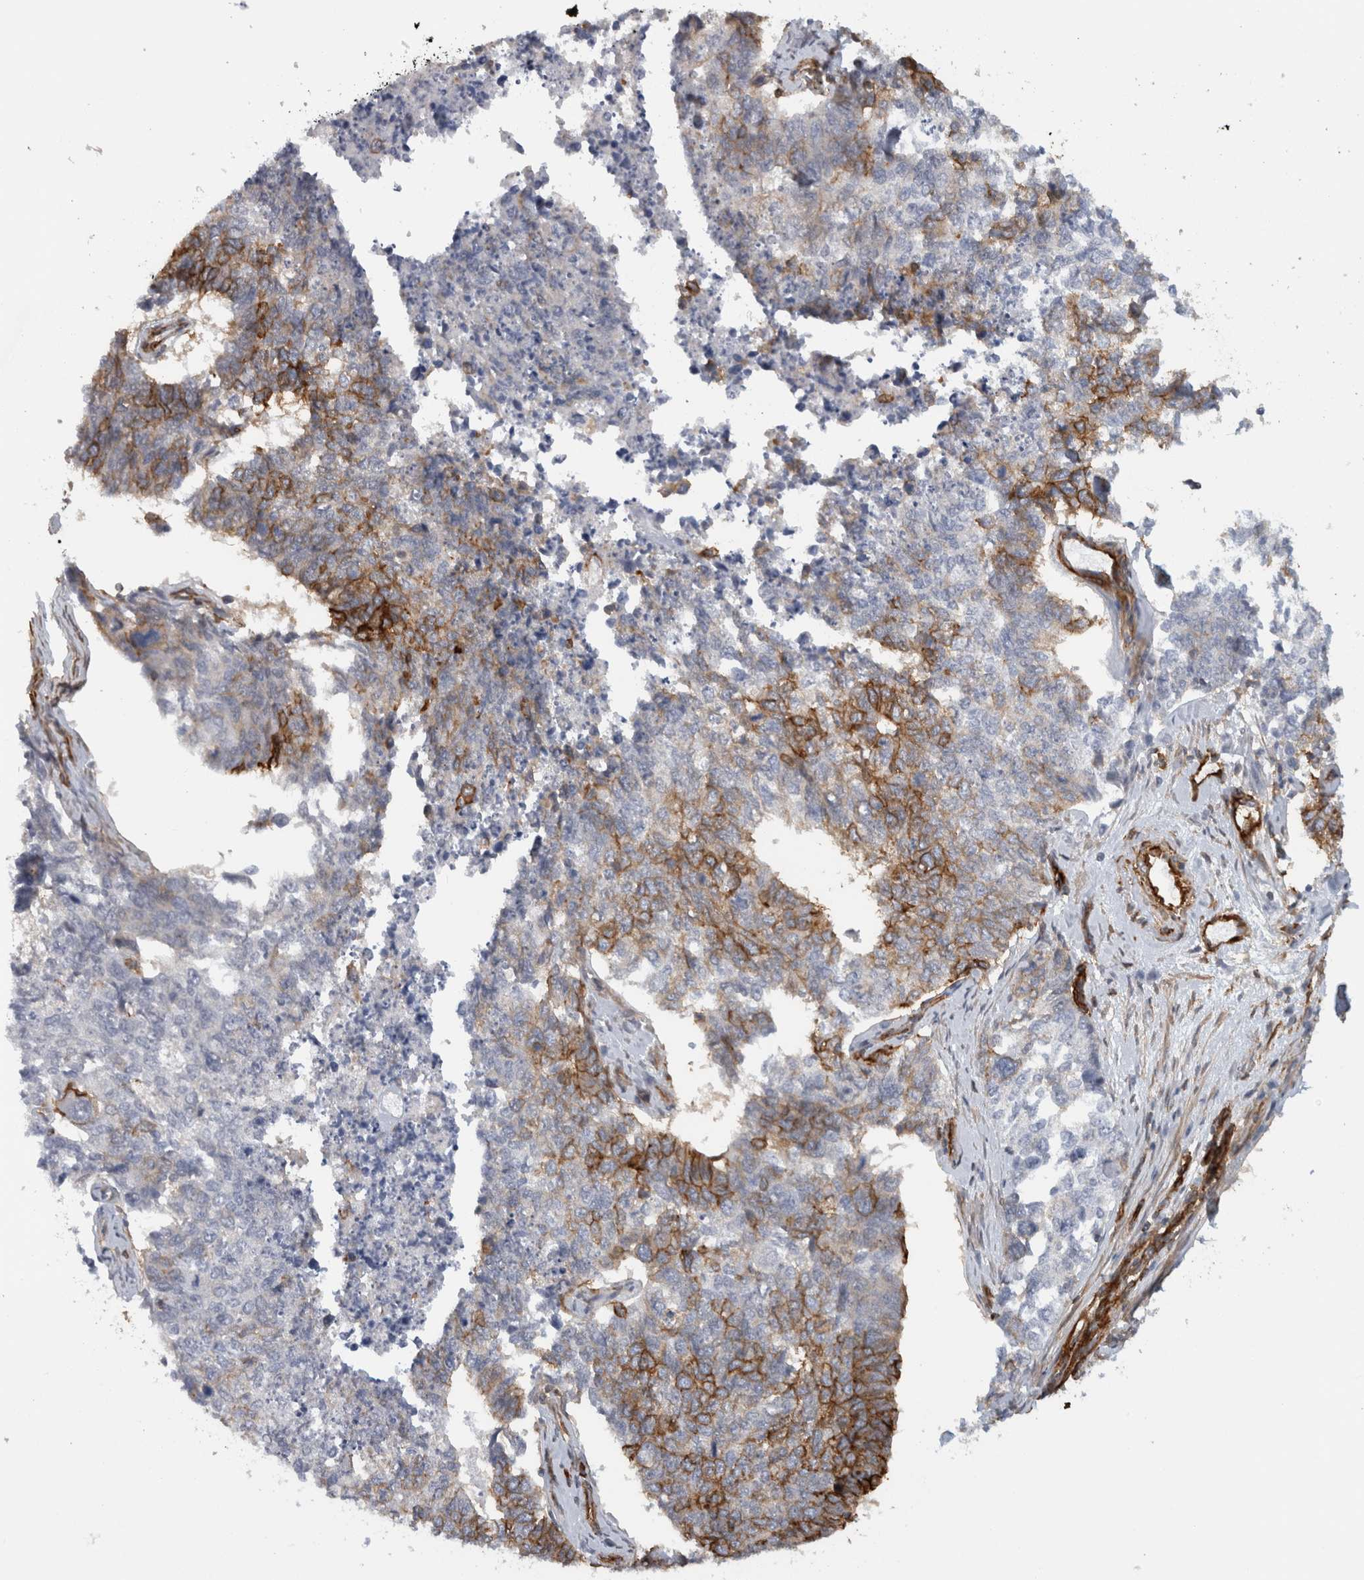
{"staining": {"intensity": "moderate", "quantity": "25%-75%", "location": "cytoplasmic/membranous"}, "tissue": "cervical cancer", "cell_type": "Tumor cells", "image_type": "cancer", "snomed": [{"axis": "morphology", "description": "Squamous cell carcinoma, NOS"}, {"axis": "topography", "description": "Cervix"}], "caption": "Protein expression analysis of human cervical cancer reveals moderate cytoplasmic/membranous staining in about 25%-75% of tumor cells.", "gene": "AHNAK", "patient": {"sex": "female", "age": 63}}